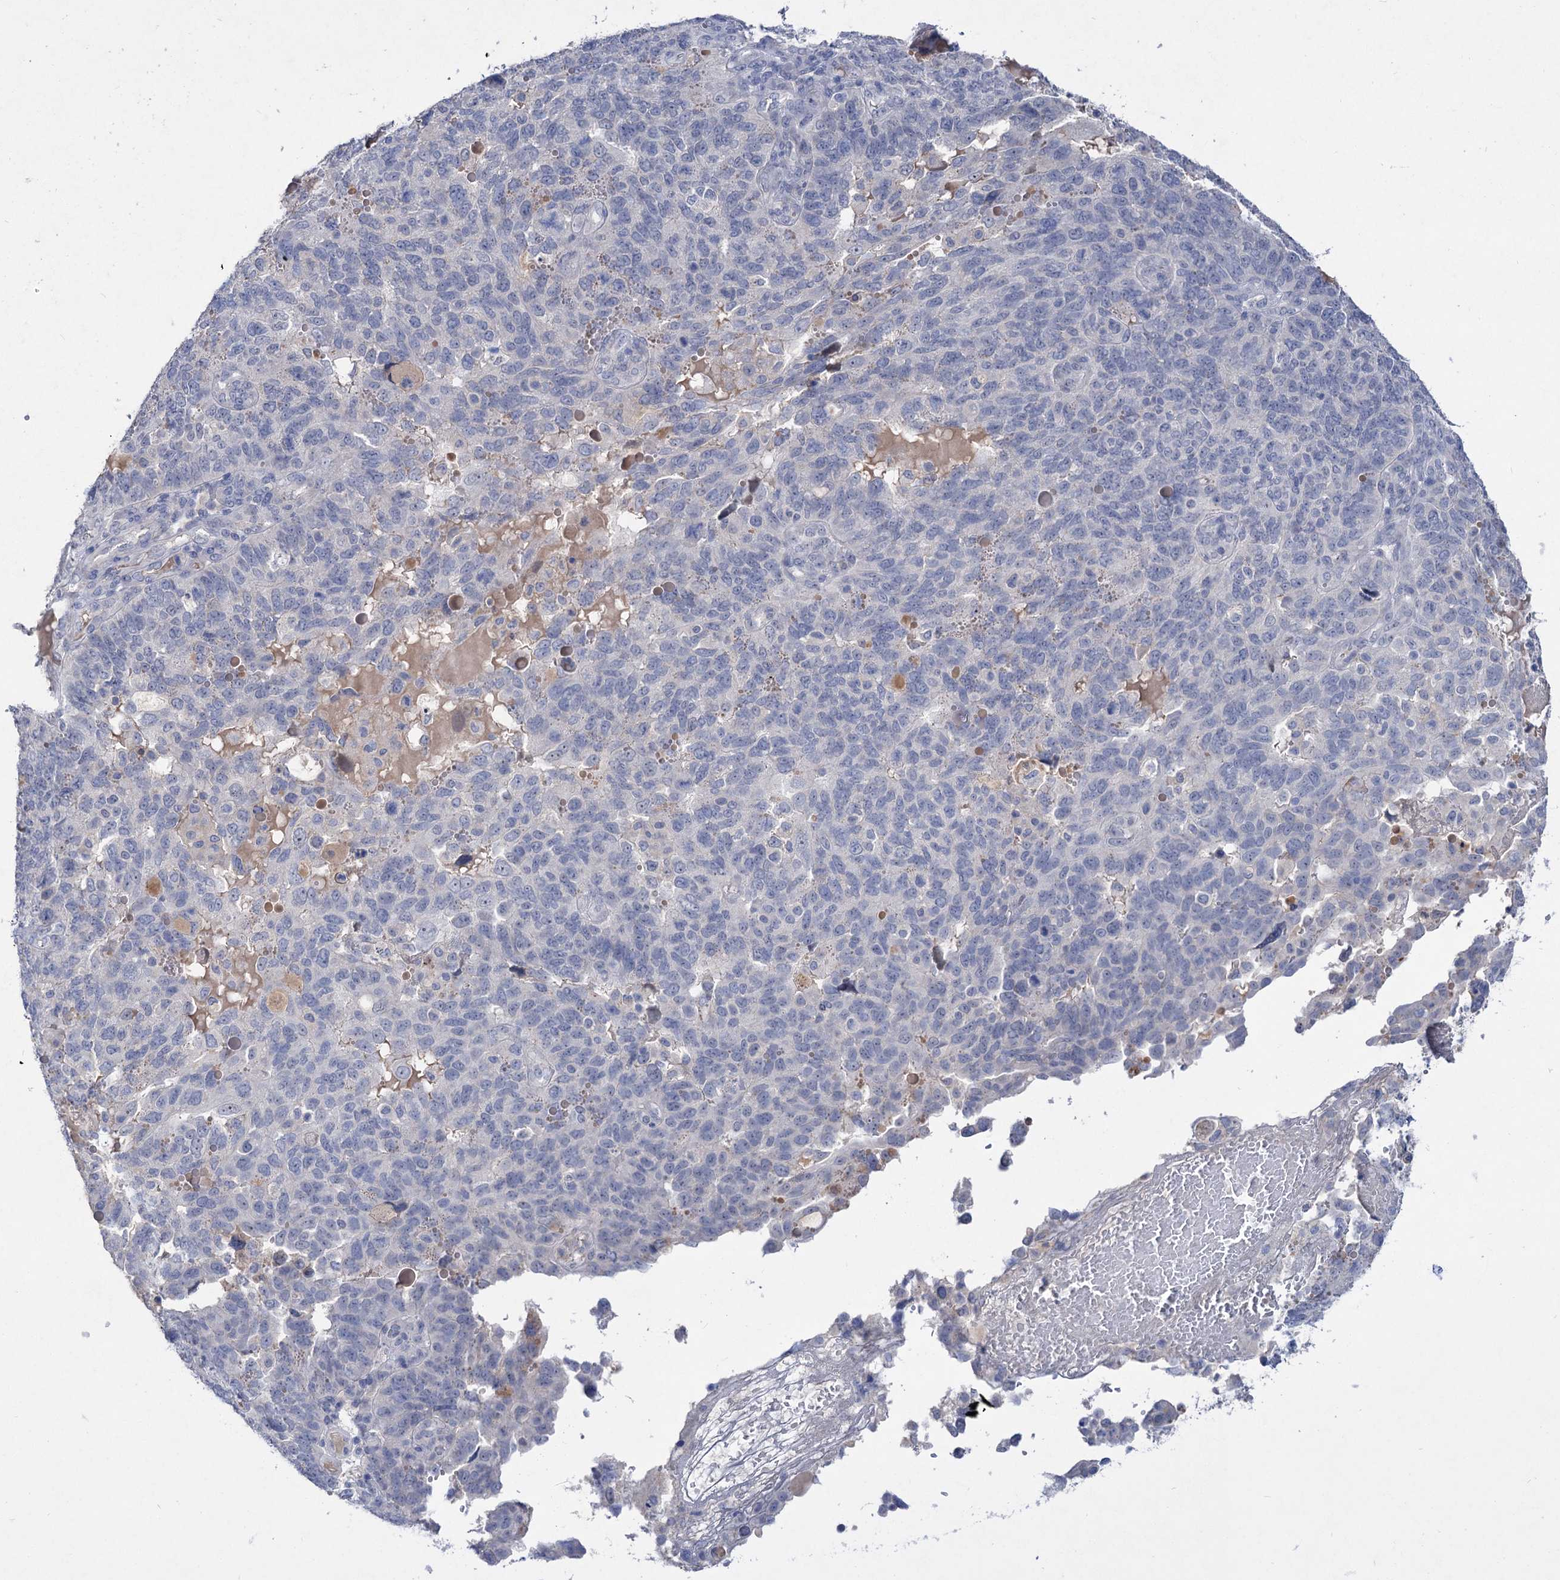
{"staining": {"intensity": "negative", "quantity": "none", "location": "none"}, "tissue": "endometrial cancer", "cell_type": "Tumor cells", "image_type": "cancer", "snomed": [{"axis": "morphology", "description": "Adenocarcinoma, NOS"}, {"axis": "topography", "description": "Endometrium"}], "caption": "A micrograph of human adenocarcinoma (endometrial) is negative for staining in tumor cells.", "gene": "ATP4A", "patient": {"sex": "female", "age": 66}}